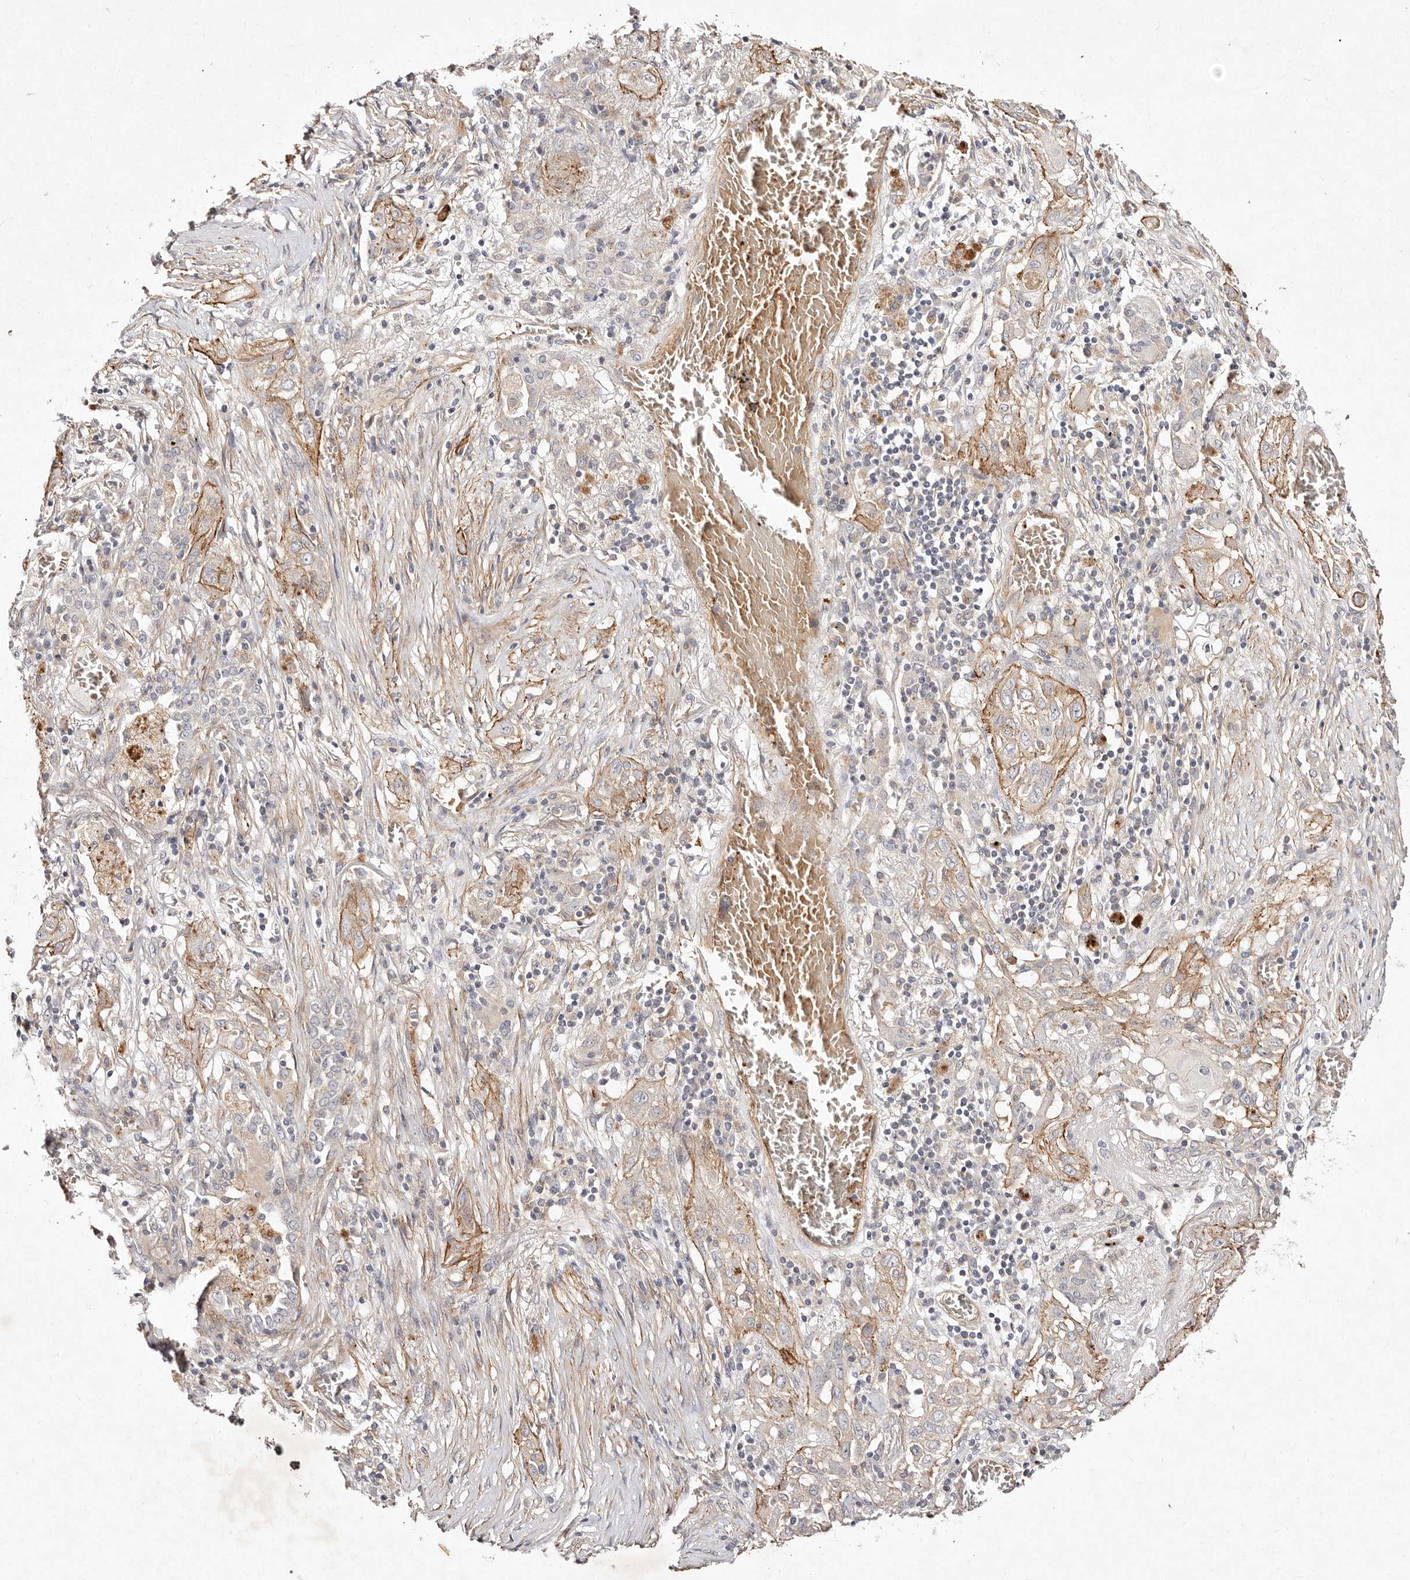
{"staining": {"intensity": "moderate", "quantity": "<25%", "location": "cytoplasmic/membranous"}, "tissue": "lung cancer", "cell_type": "Tumor cells", "image_type": "cancer", "snomed": [{"axis": "morphology", "description": "Squamous cell carcinoma, NOS"}, {"axis": "topography", "description": "Lung"}], "caption": "Squamous cell carcinoma (lung) was stained to show a protein in brown. There is low levels of moderate cytoplasmic/membranous staining in about <25% of tumor cells. The staining was performed using DAB (3,3'-diaminobenzidine) to visualize the protein expression in brown, while the nuclei were stained in blue with hematoxylin (Magnification: 20x).", "gene": "MTMR11", "patient": {"sex": "female", "age": 47}}